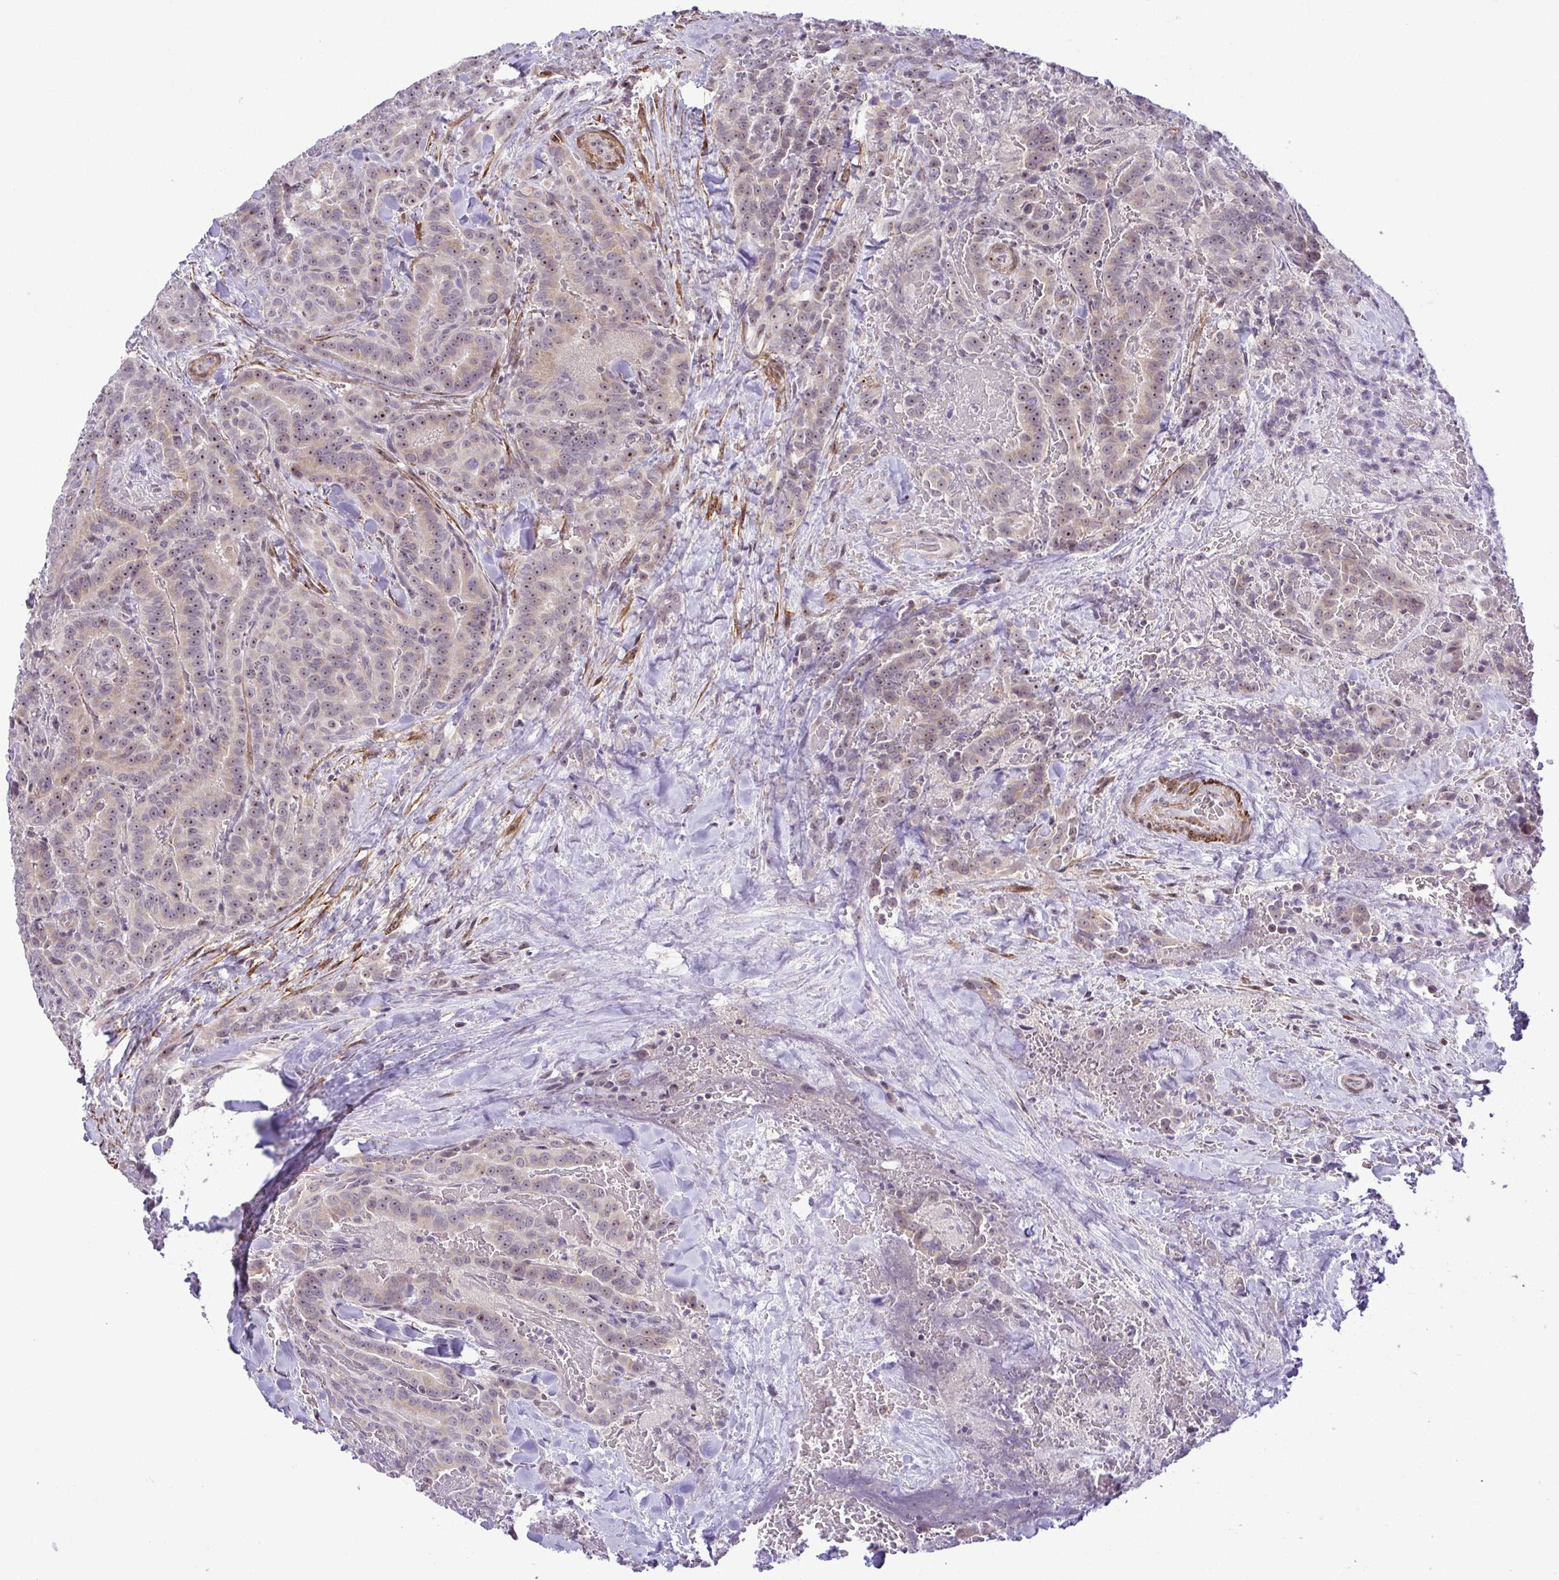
{"staining": {"intensity": "weak", "quantity": "<25%", "location": "cytoplasmic/membranous,nuclear"}, "tissue": "thyroid cancer", "cell_type": "Tumor cells", "image_type": "cancer", "snomed": [{"axis": "morphology", "description": "Papillary adenocarcinoma, NOS"}, {"axis": "topography", "description": "Thyroid gland"}], "caption": "The image reveals no significant staining in tumor cells of thyroid cancer.", "gene": "RSL24D1", "patient": {"sex": "male", "age": 61}}